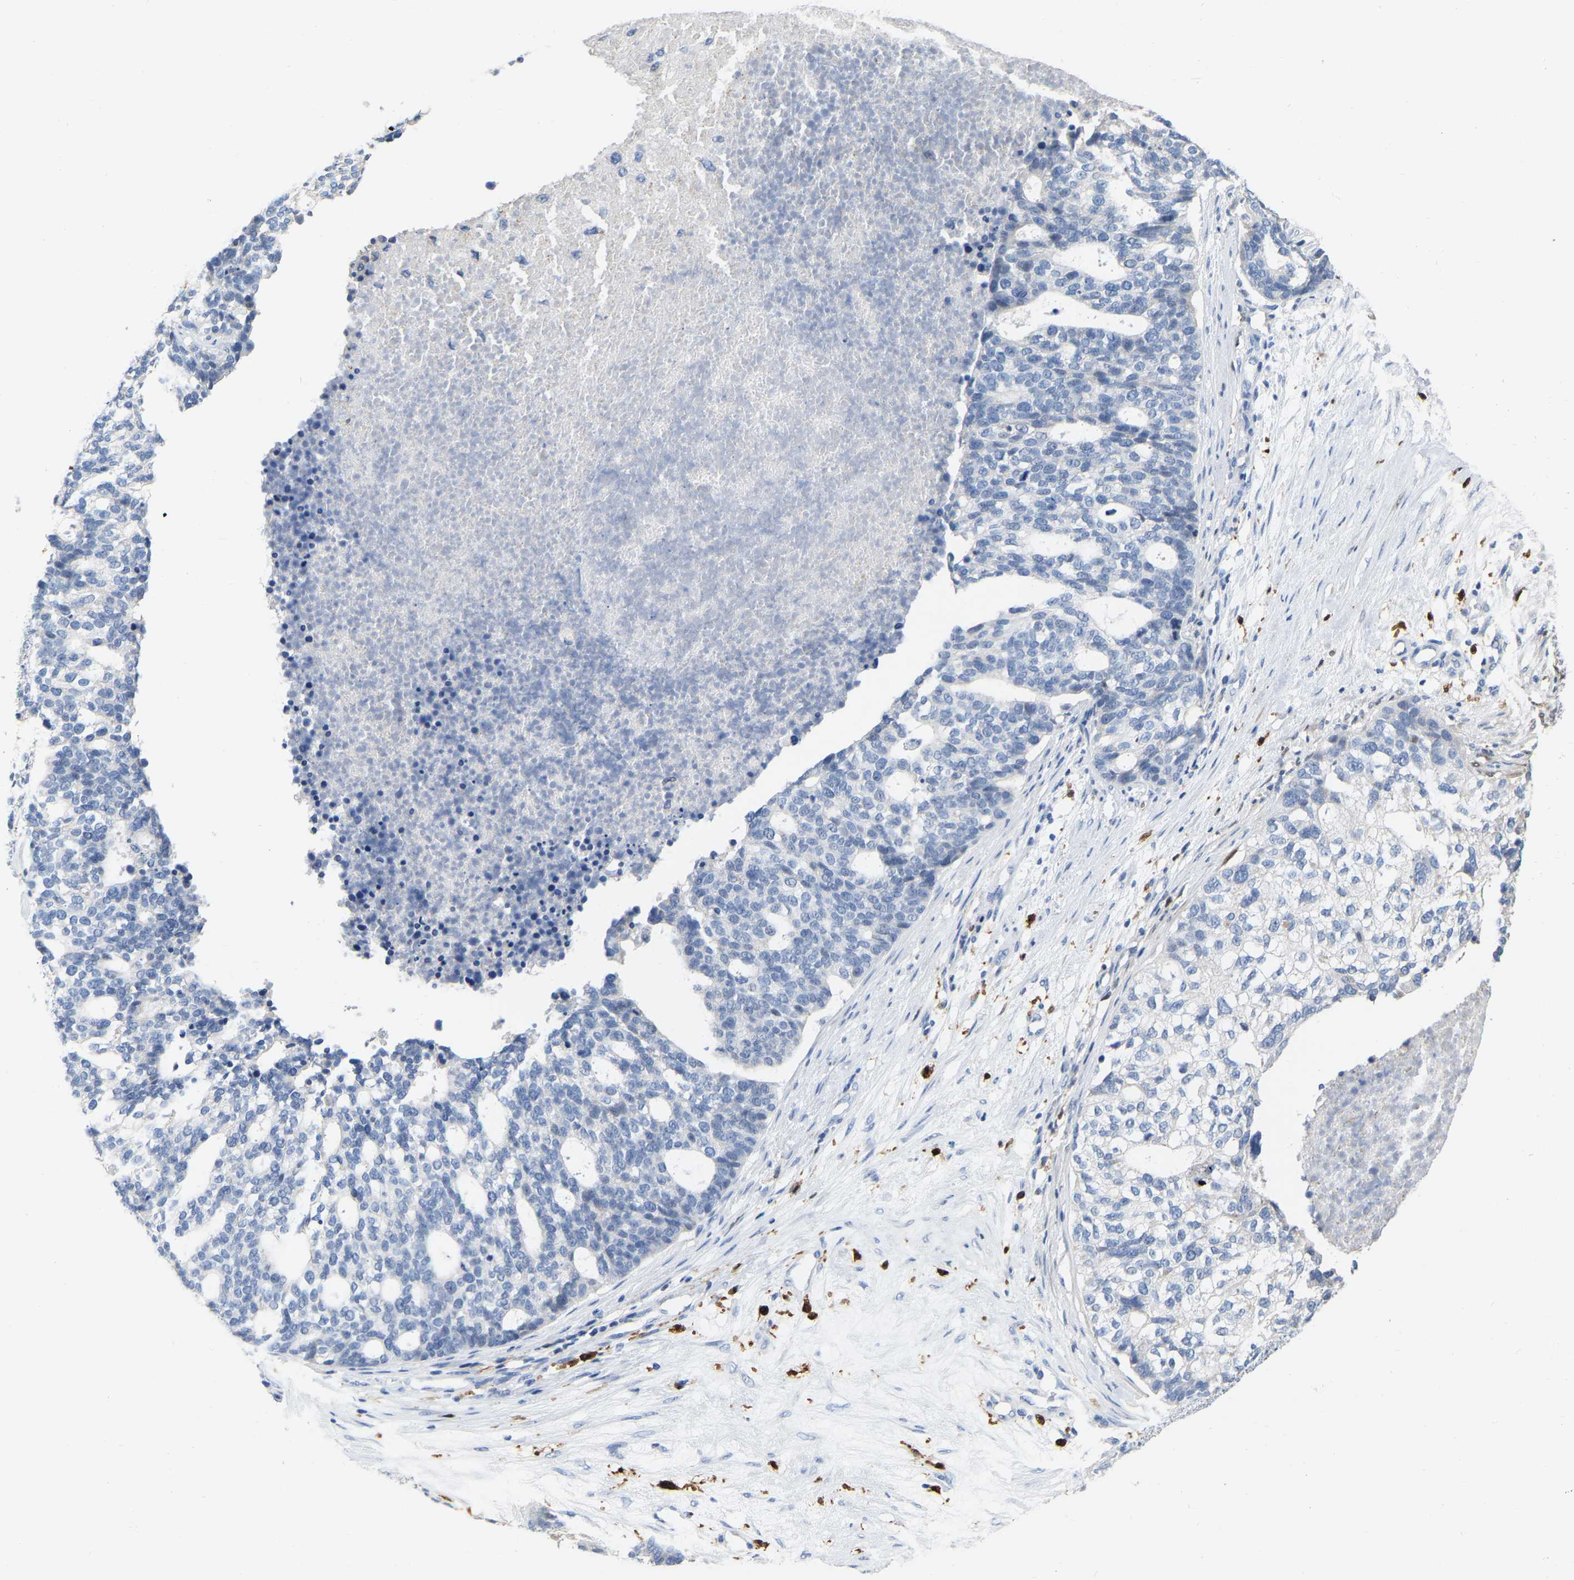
{"staining": {"intensity": "negative", "quantity": "none", "location": "none"}, "tissue": "ovarian cancer", "cell_type": "Tumor cells", "image_type": "cancer", "snomed": [{"axis": "morphology", "description": "Cystadenocarcinoma, serous, NOS"}, {"axis": "topography", "description": "Ovary"}], "caption": "Tumor cells are negative for protein expression in human ovarian cancer. The staining was performed using DAB (3,3'-diaminobenzidine) to visualize the protein expression in brown, while the nuclei were stained in blue with hematoxylin (Magnification: 20x).", "gene": "ULBP2", "patient": {"sex": "female", "age": 59}}